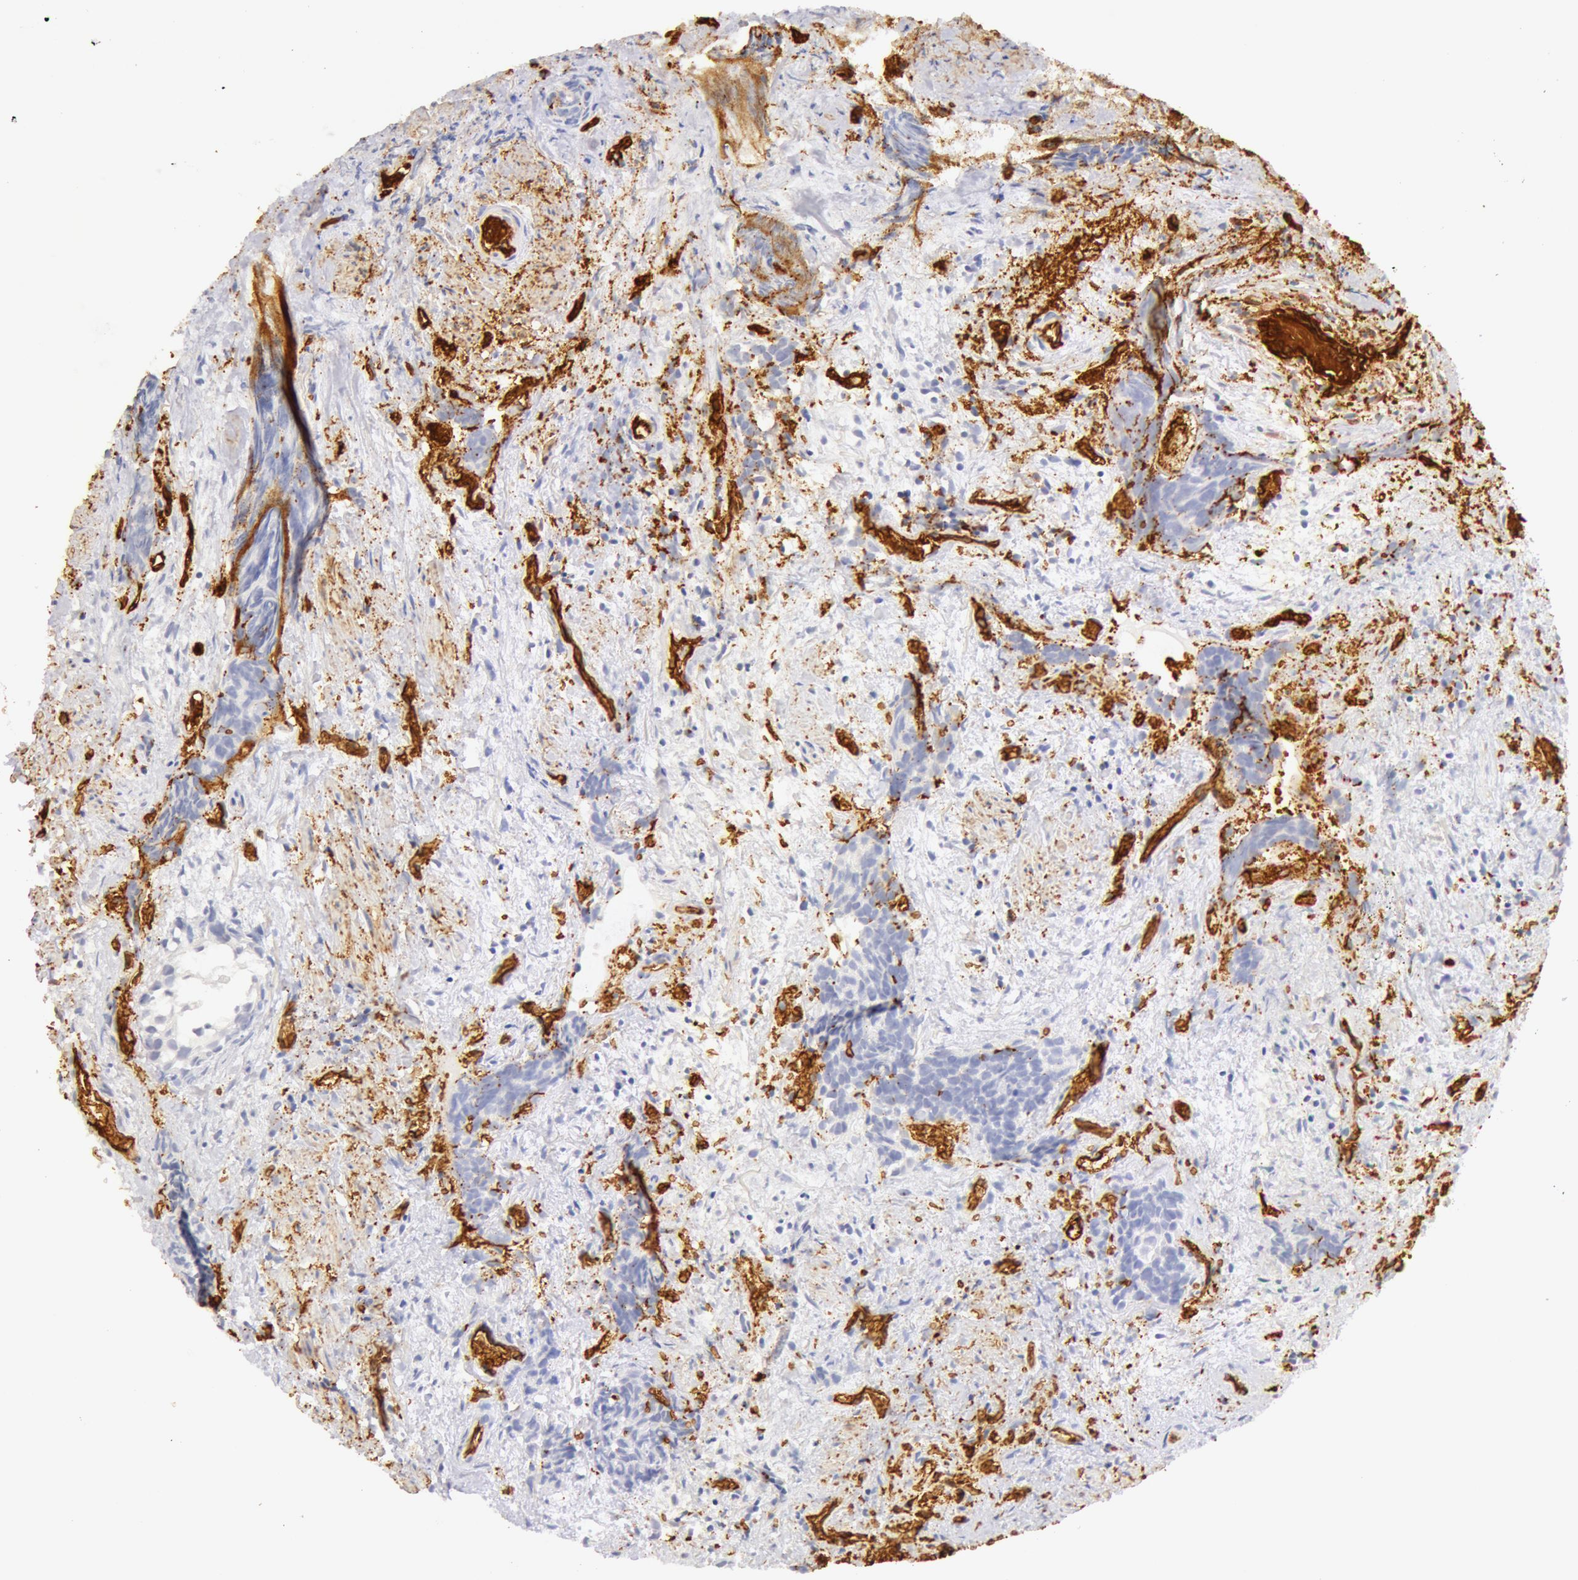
{"staining": {"intensity": "negative", "quantity": "none", "location": "none"}, "tissue": "urothelial cancer", "cell_type": "Tumor cells", "image_type": "cancer", "snomed": [{"axis": "morphology", "description": "Urothelial carcinoma, High grade"}, {"axis": "topography", "description": "Urinary bladder"}], "caption": "Tumor cells are negative for protein expression in human urothelial cancer. Nuclei are stained in blue.", "gene": "AQP1", "patient": {"sex": "female", "age": 78}}